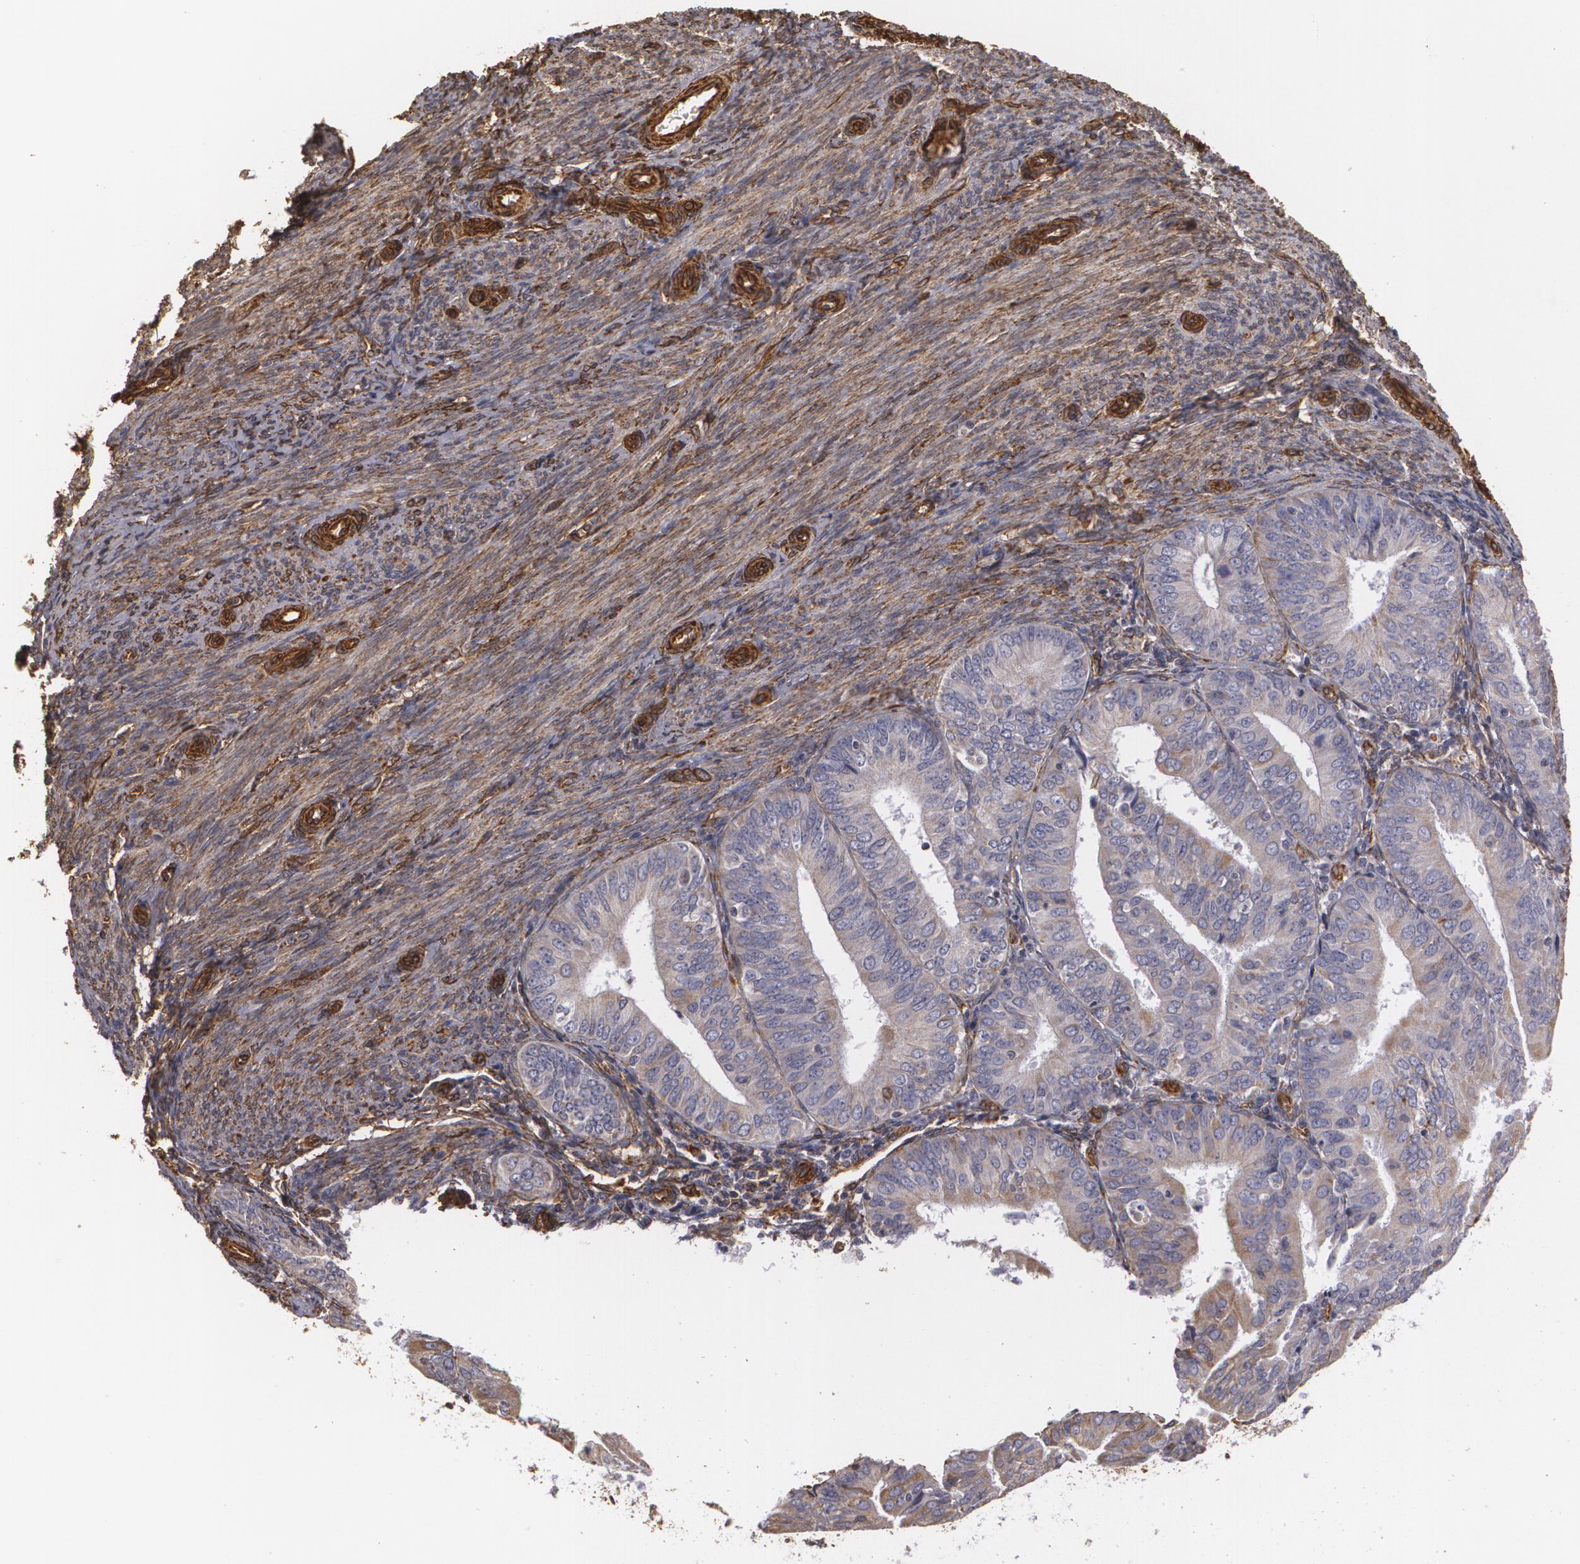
{"staining": {"intensity": "weak", "quantity": "25%-75%", "location": "cytoplasmic/membranous"}, "tissue": "endometrial cancer", "cell_type": "Tumor cells", "image_type": "cancer", "snomed": [{"axis": "morphology", "description": "Adenocarcinoma, NOS"}, {"axis": "topography", "description": "Endometrium"}], "caption": "A low amount of weak cytoplasmic/membranous positivity is present in about 25%-75% of tumor cells in endometrial cancer (adenocarcinoma) tissue.", "gene": "CYB5R3", "patient": {"sex": "female", "age": 79}}